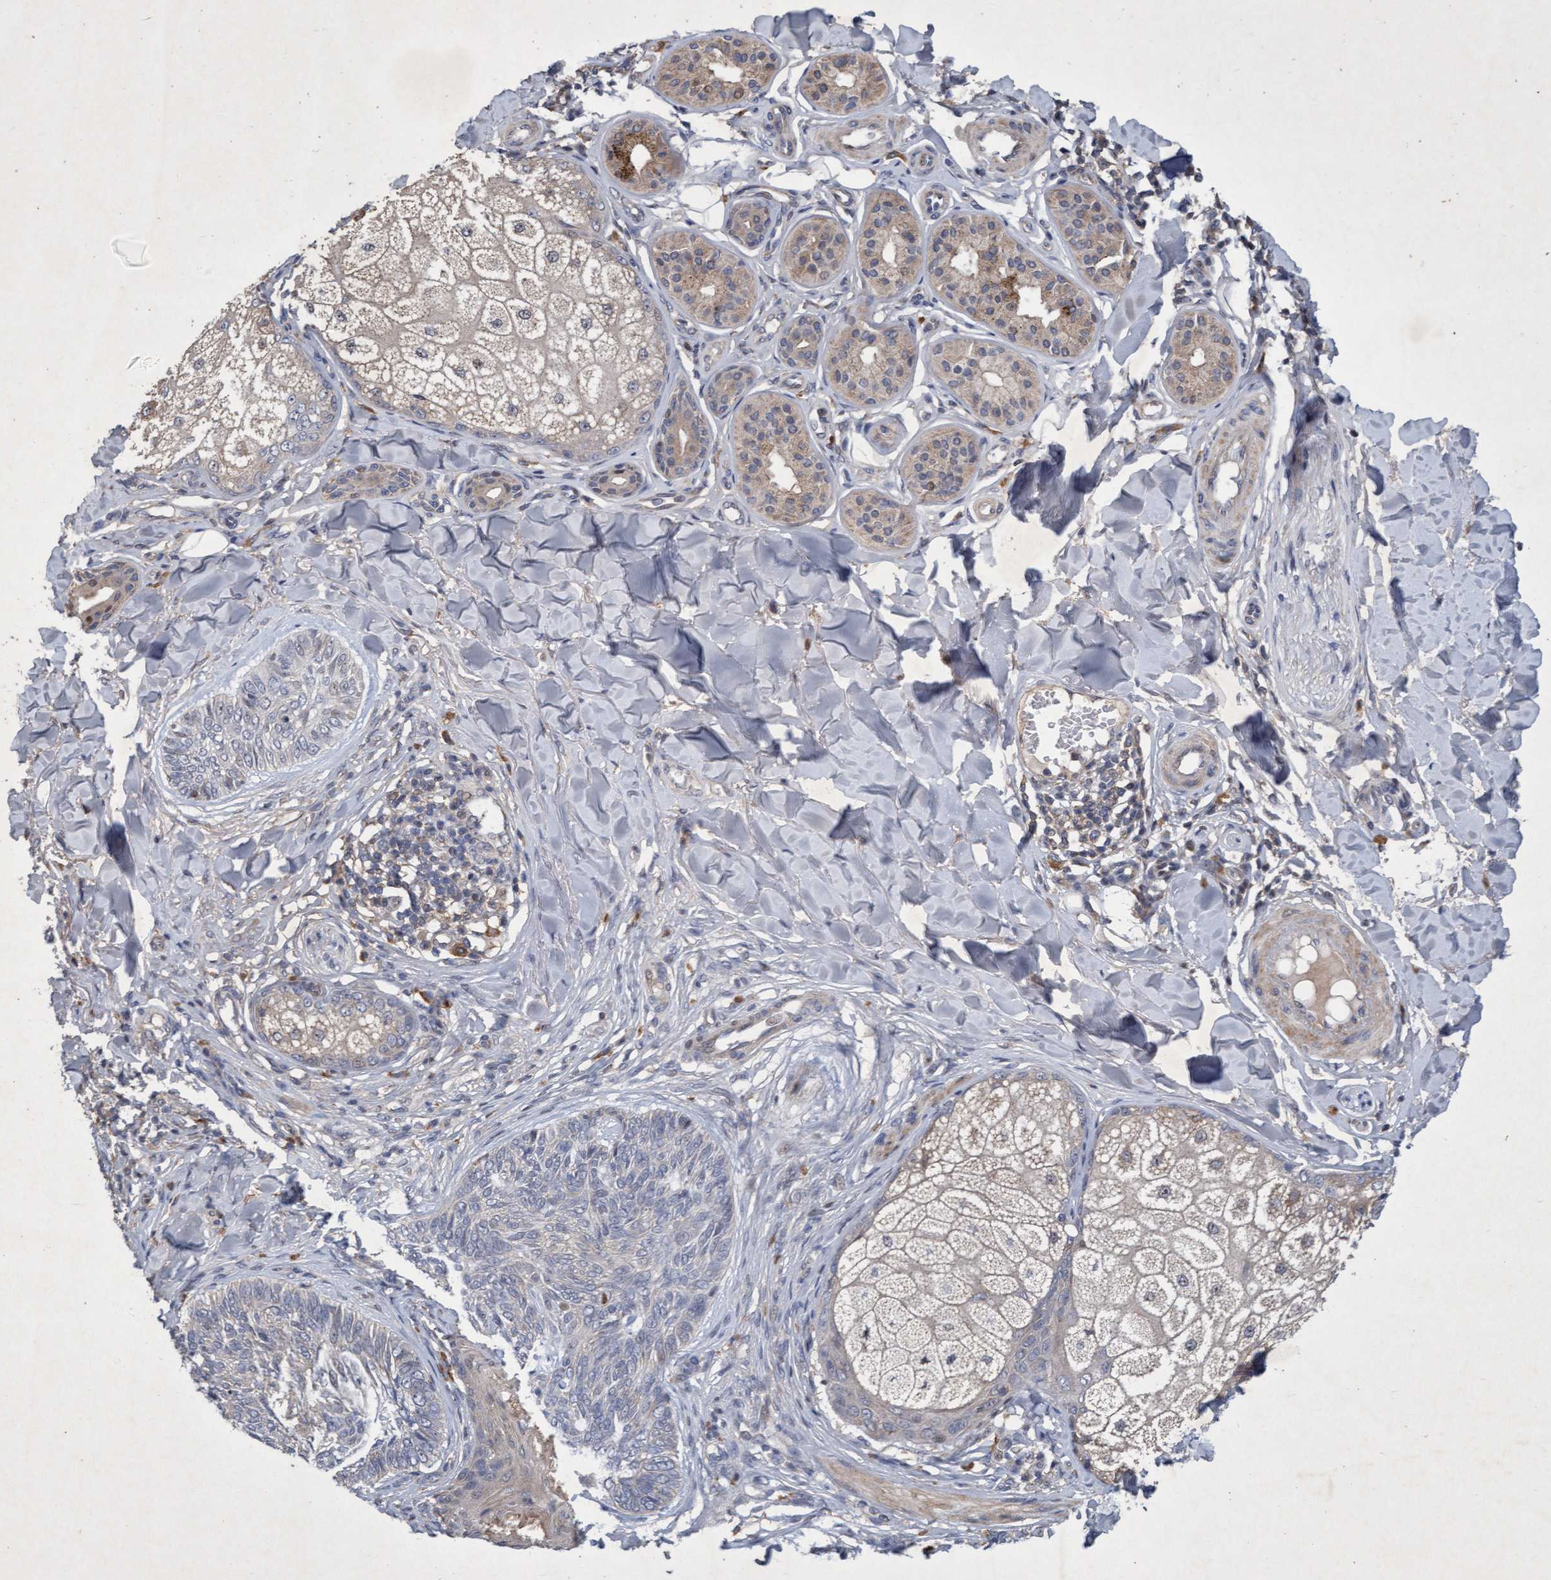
{"staining": {"intensity": "negative", "quantity": "none", "location": "none"}, "tissue": "skin cancer", "cell_type": "Tumor cells", "image_type": "cancer", "snomed": [{"axis": "morphology", "description": "Basal cell carcinoma"}, {"axis": "topography", "description": "Skin"}], "caption": "Human basal cell carcinoma (skin) stained for a protein using immunohistochemistry demonstrates no positivity in tumor cells.", "gene": "ZNF677", "patient": {"sex": "male", "age": 43}}